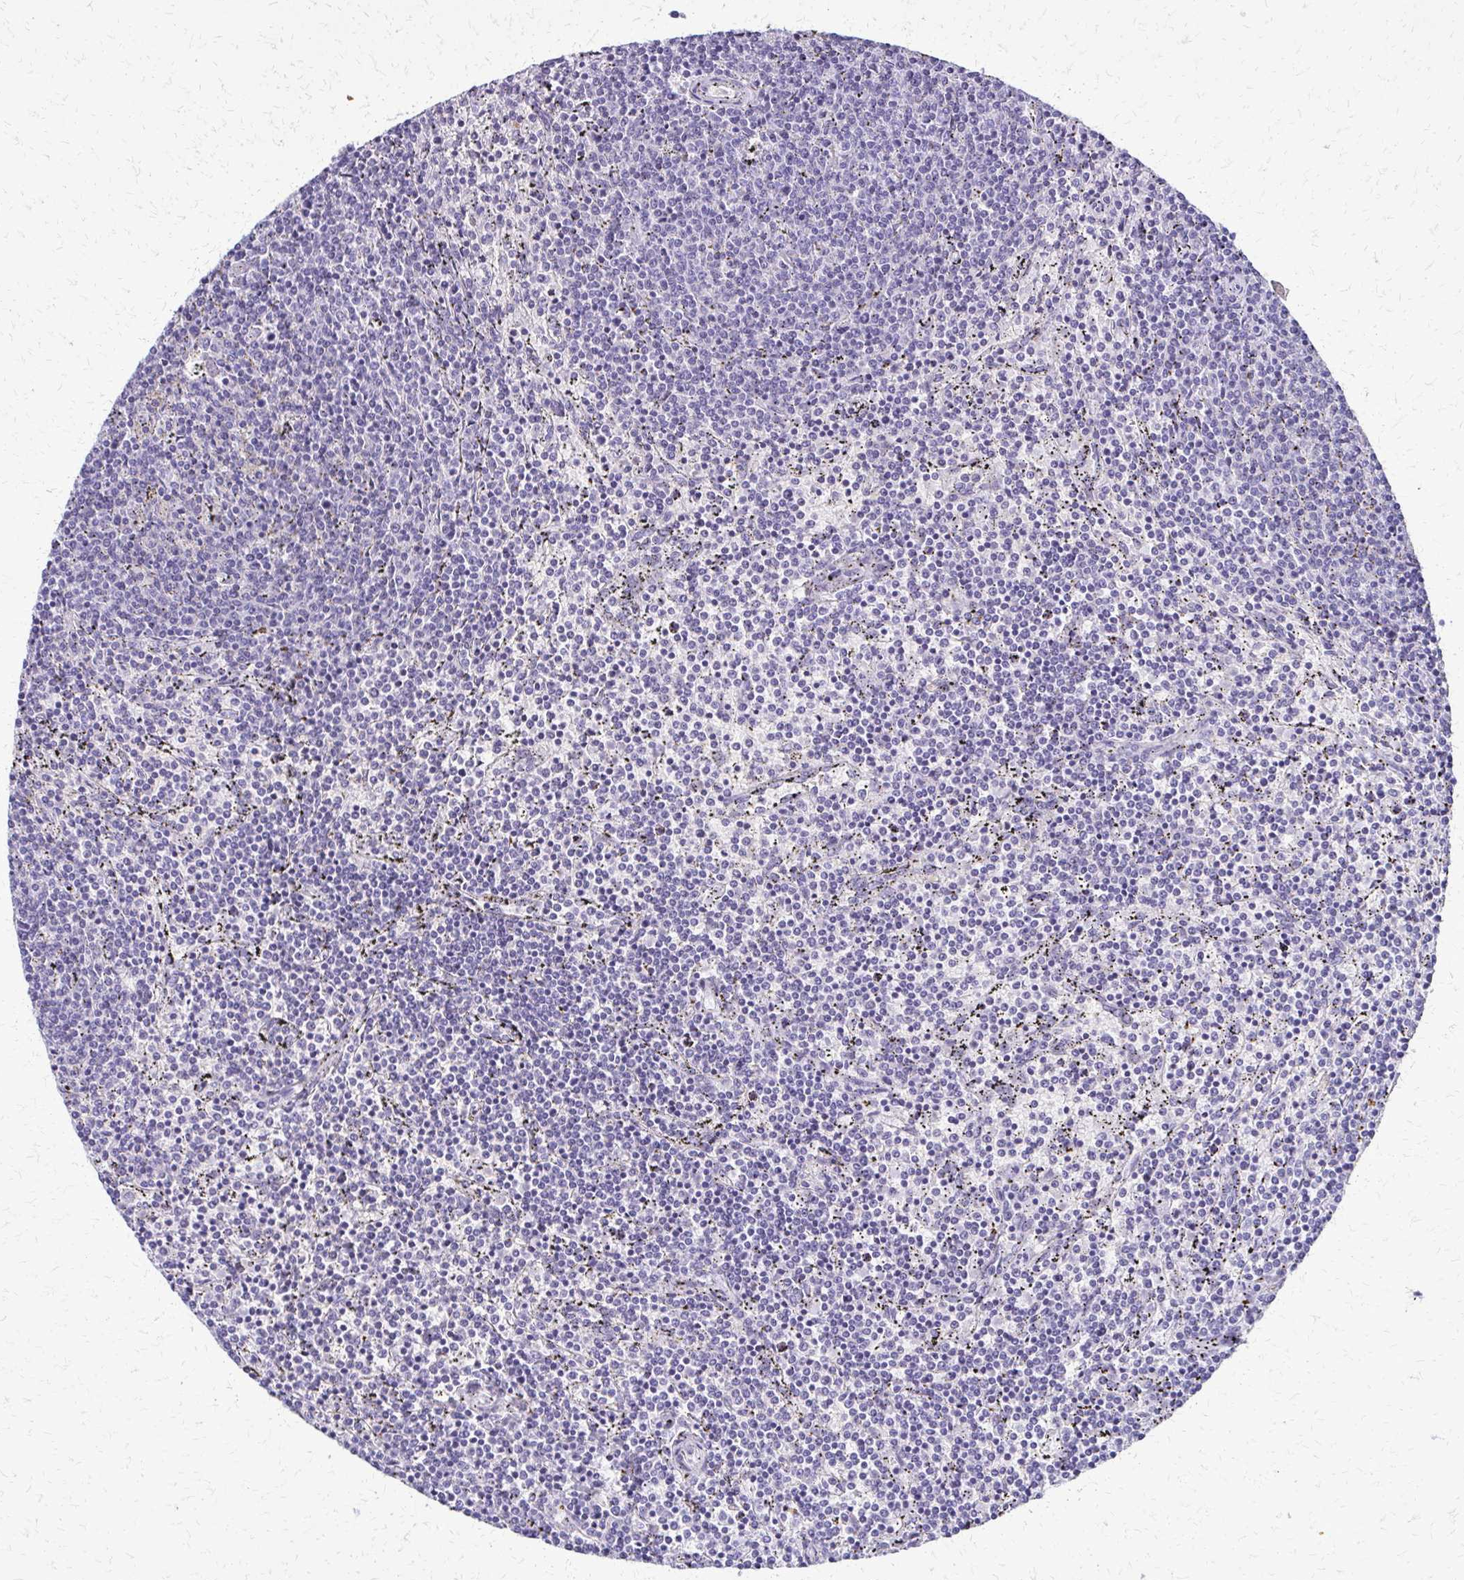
{"staining": {"intensity": "negative", "quantity": "none", "location": "none"}, "tissue": "lymphoma", "cell_type": "Tumor cells", "image_type": "cancer", "snomed": [{"axis": "morphology", "description": "Malignant lymphoma, non-Hodgkin's type, Low grade"}, {"axis": "topography", "description": "Spleen"}], "caption": "A photomicrograph of low-grade malignant lymphoma, non-Hodgkin's type stained for a protein demonstrates no brown staining in tumor cells.", "gene": "FAM162B", "patient": {"sex": "female", "age": 50}}